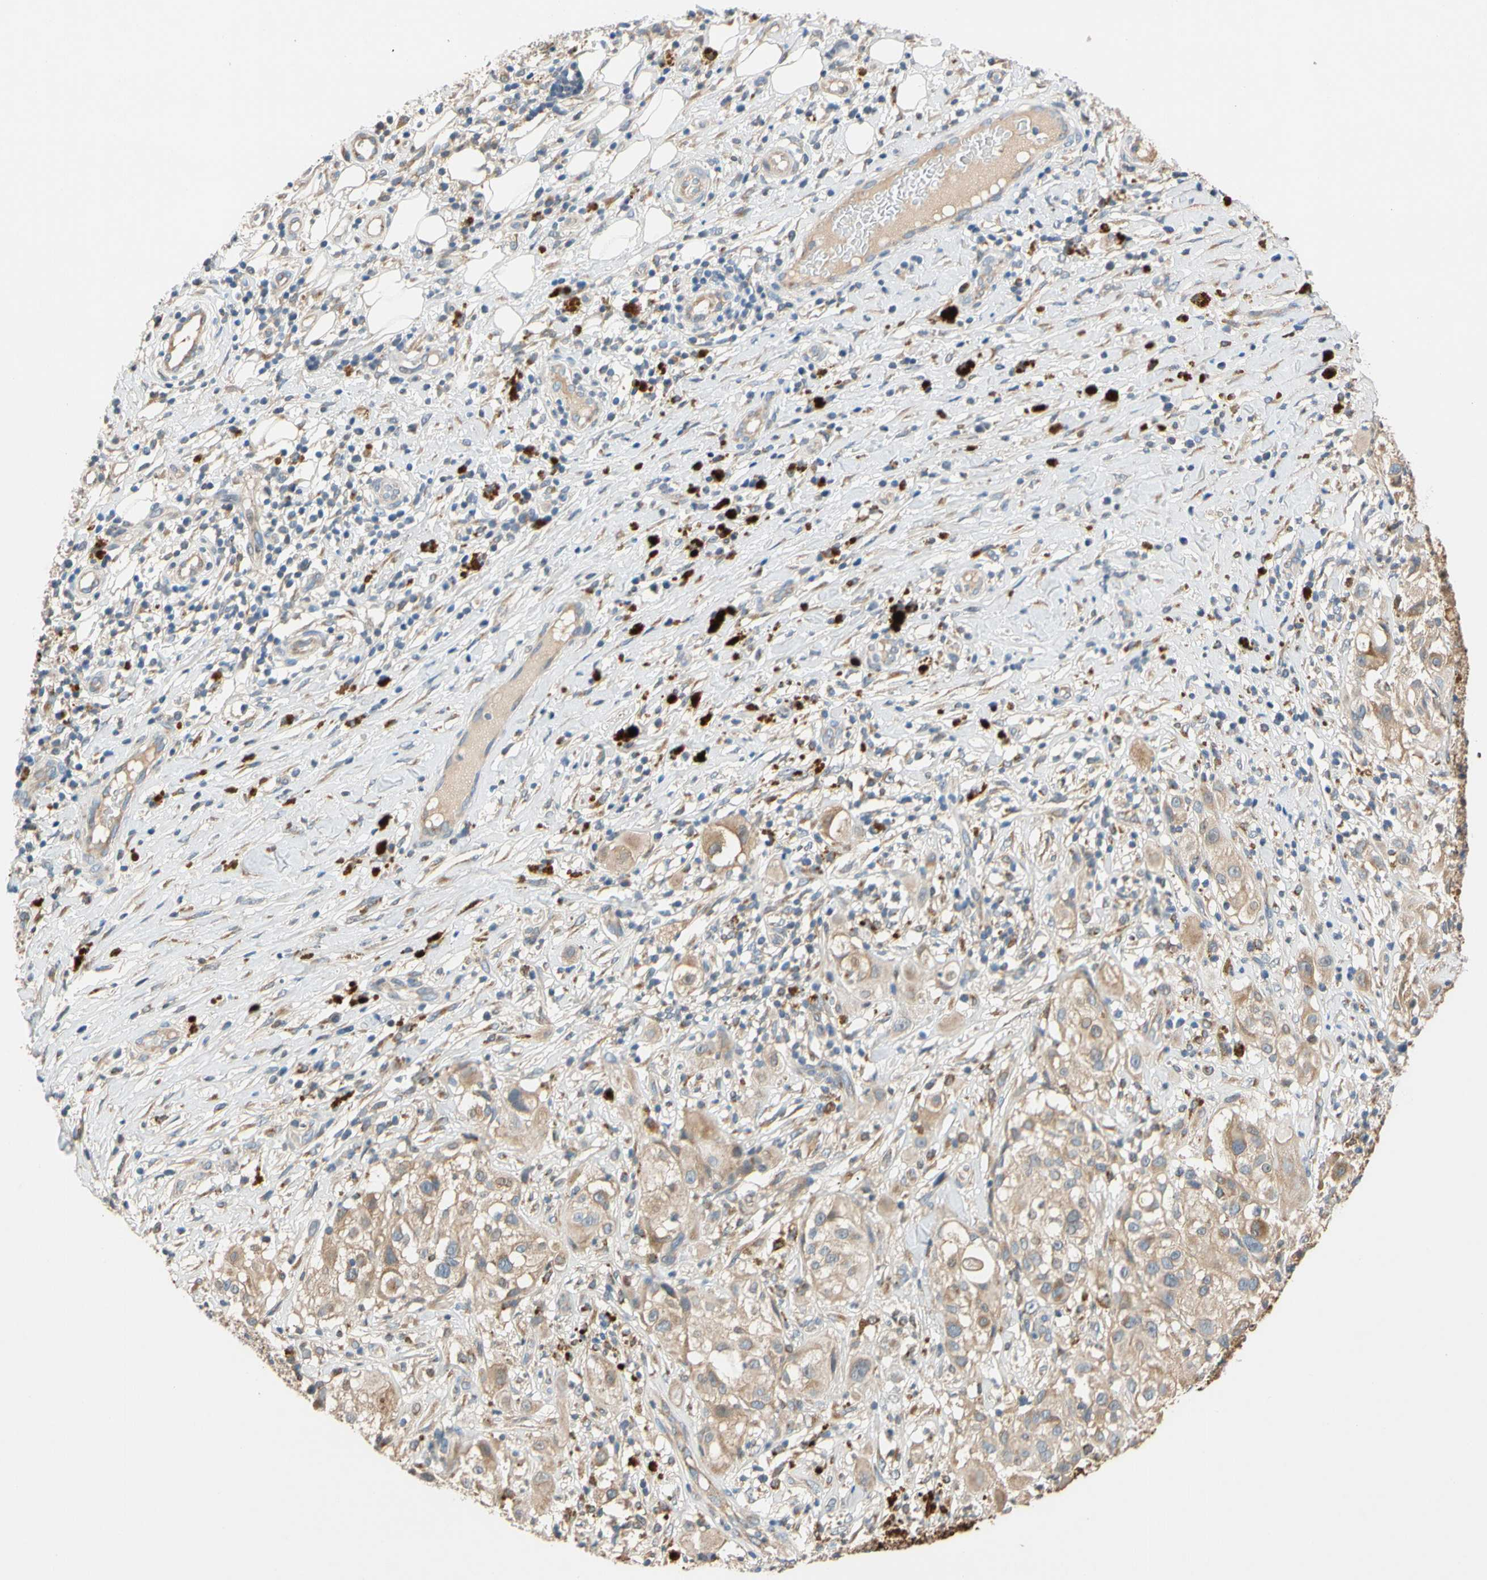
{"staining": {"intensity": "weak", "quantity": ">75%", "location": "cytoplasmic/membranous"}, "tissue": "melanoma", "cell_type": "Tumor cells", "image_type": "cancer", "snomed": [{"axis": "morphology", "description": "Necrosis, NOS"}, {"axis": "morphology", "description": "Malignant melanoma, NOS"}, {"axis": "topography", "description": "Skin"}], "caption": "This photomicrograph demonstrates immunohistochemistry staining of malignant melanoma, with low weak cytoplasmic/membranous positivity in approximately >75% of tumor cells.", "gene": "GPSM2", "patient": {"sex": "female", "age": 87}}